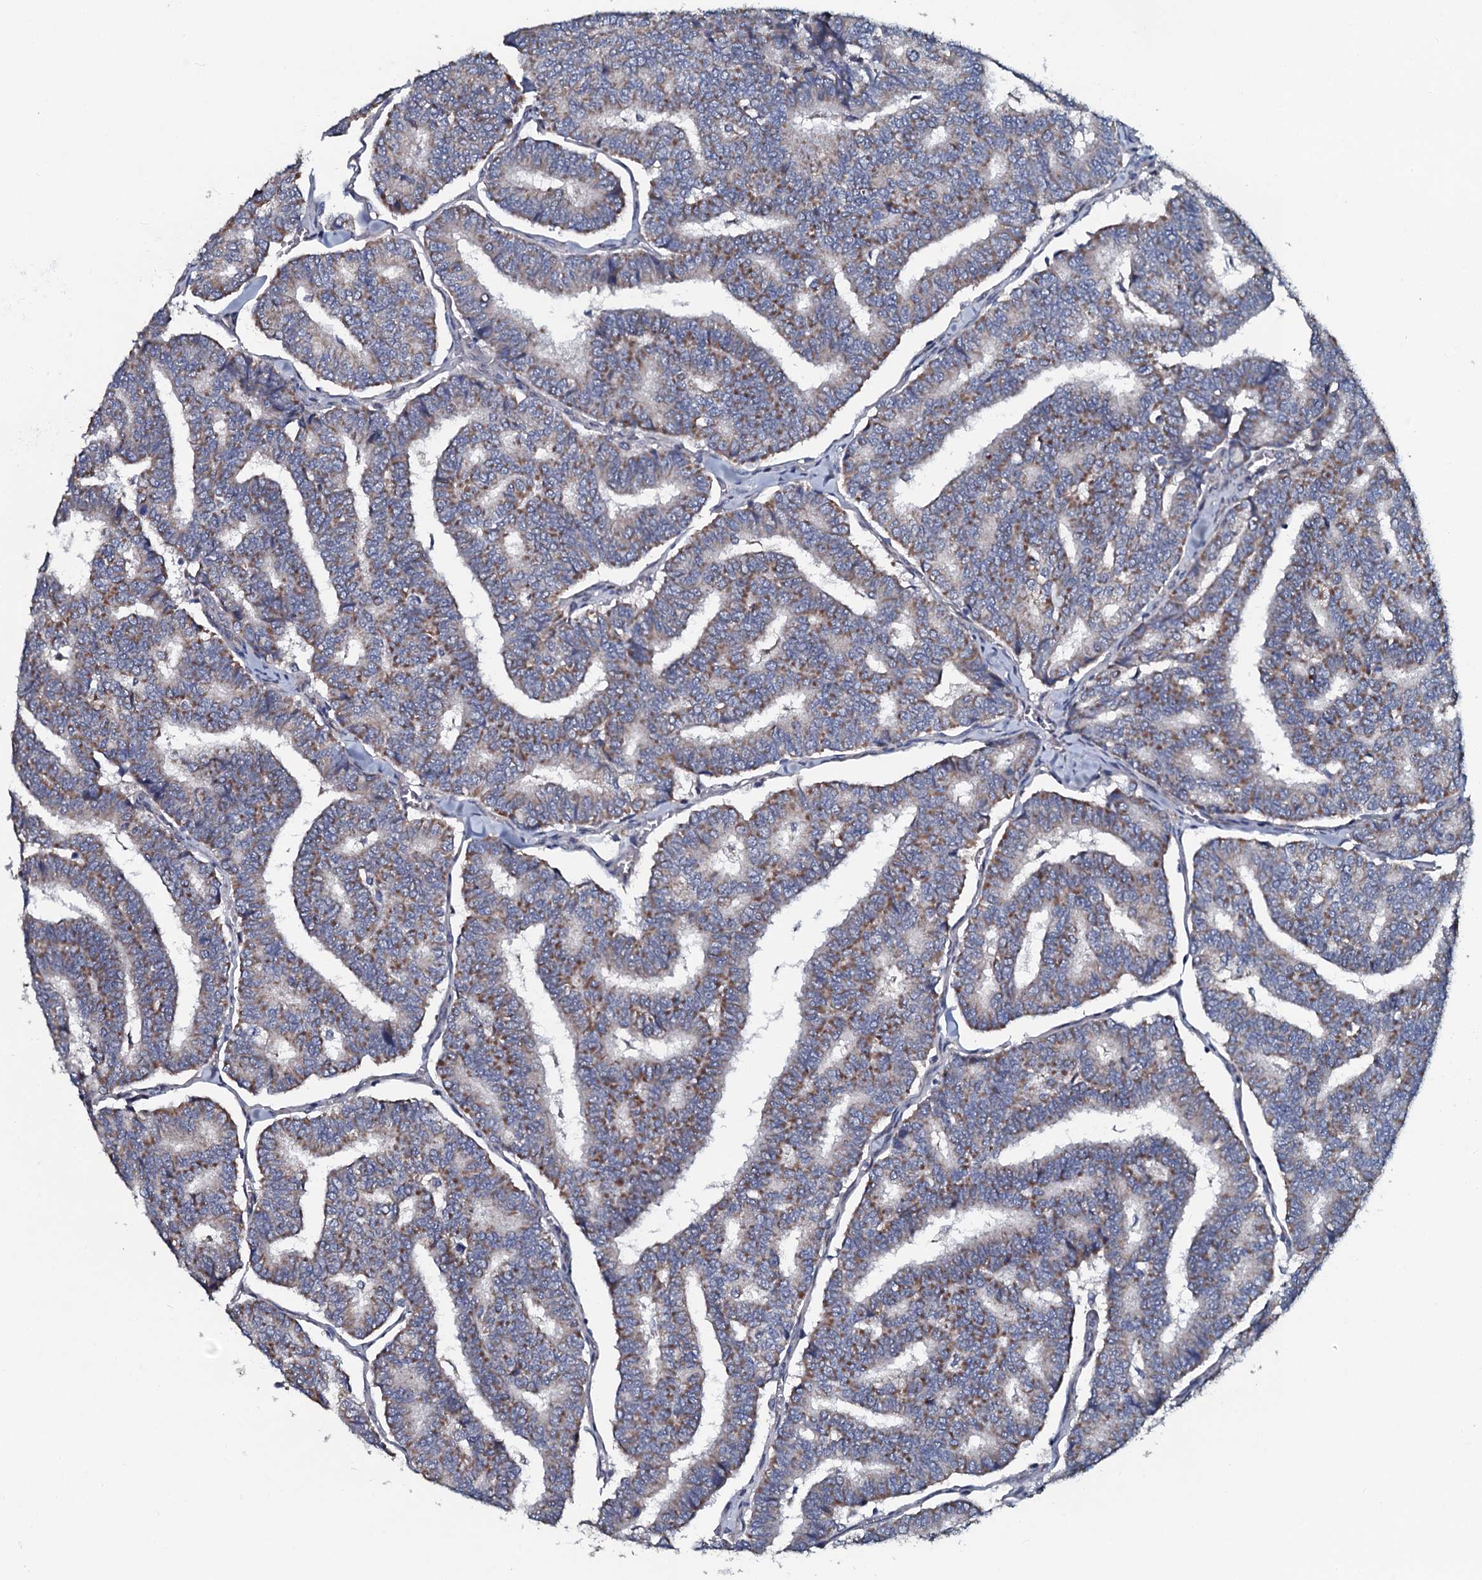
{"staining": {"intensity": "moderate", "quantity": "25%-75%", "location": "cytoplasmic/membranous"}, "tissue": "thyroid cancer", "cell_type": "Tumor cells", "image_type": "cancer", "snomed": [{"axis": "morphology", "description": "Papillary adenocarcinoma, NOS"}, {"axis": "topography", "description": "Thyroid gland"}], "caption": "This is a micrograph of immunohistochemistry (IHC) staining of thyroid cancer (papillary adenocarcinoma), which shows moderate expression in the cytoplasmic/membranous of tumor cells.", "gene": "KCTD4", "patient": {"sex": "female", "age": 35}}